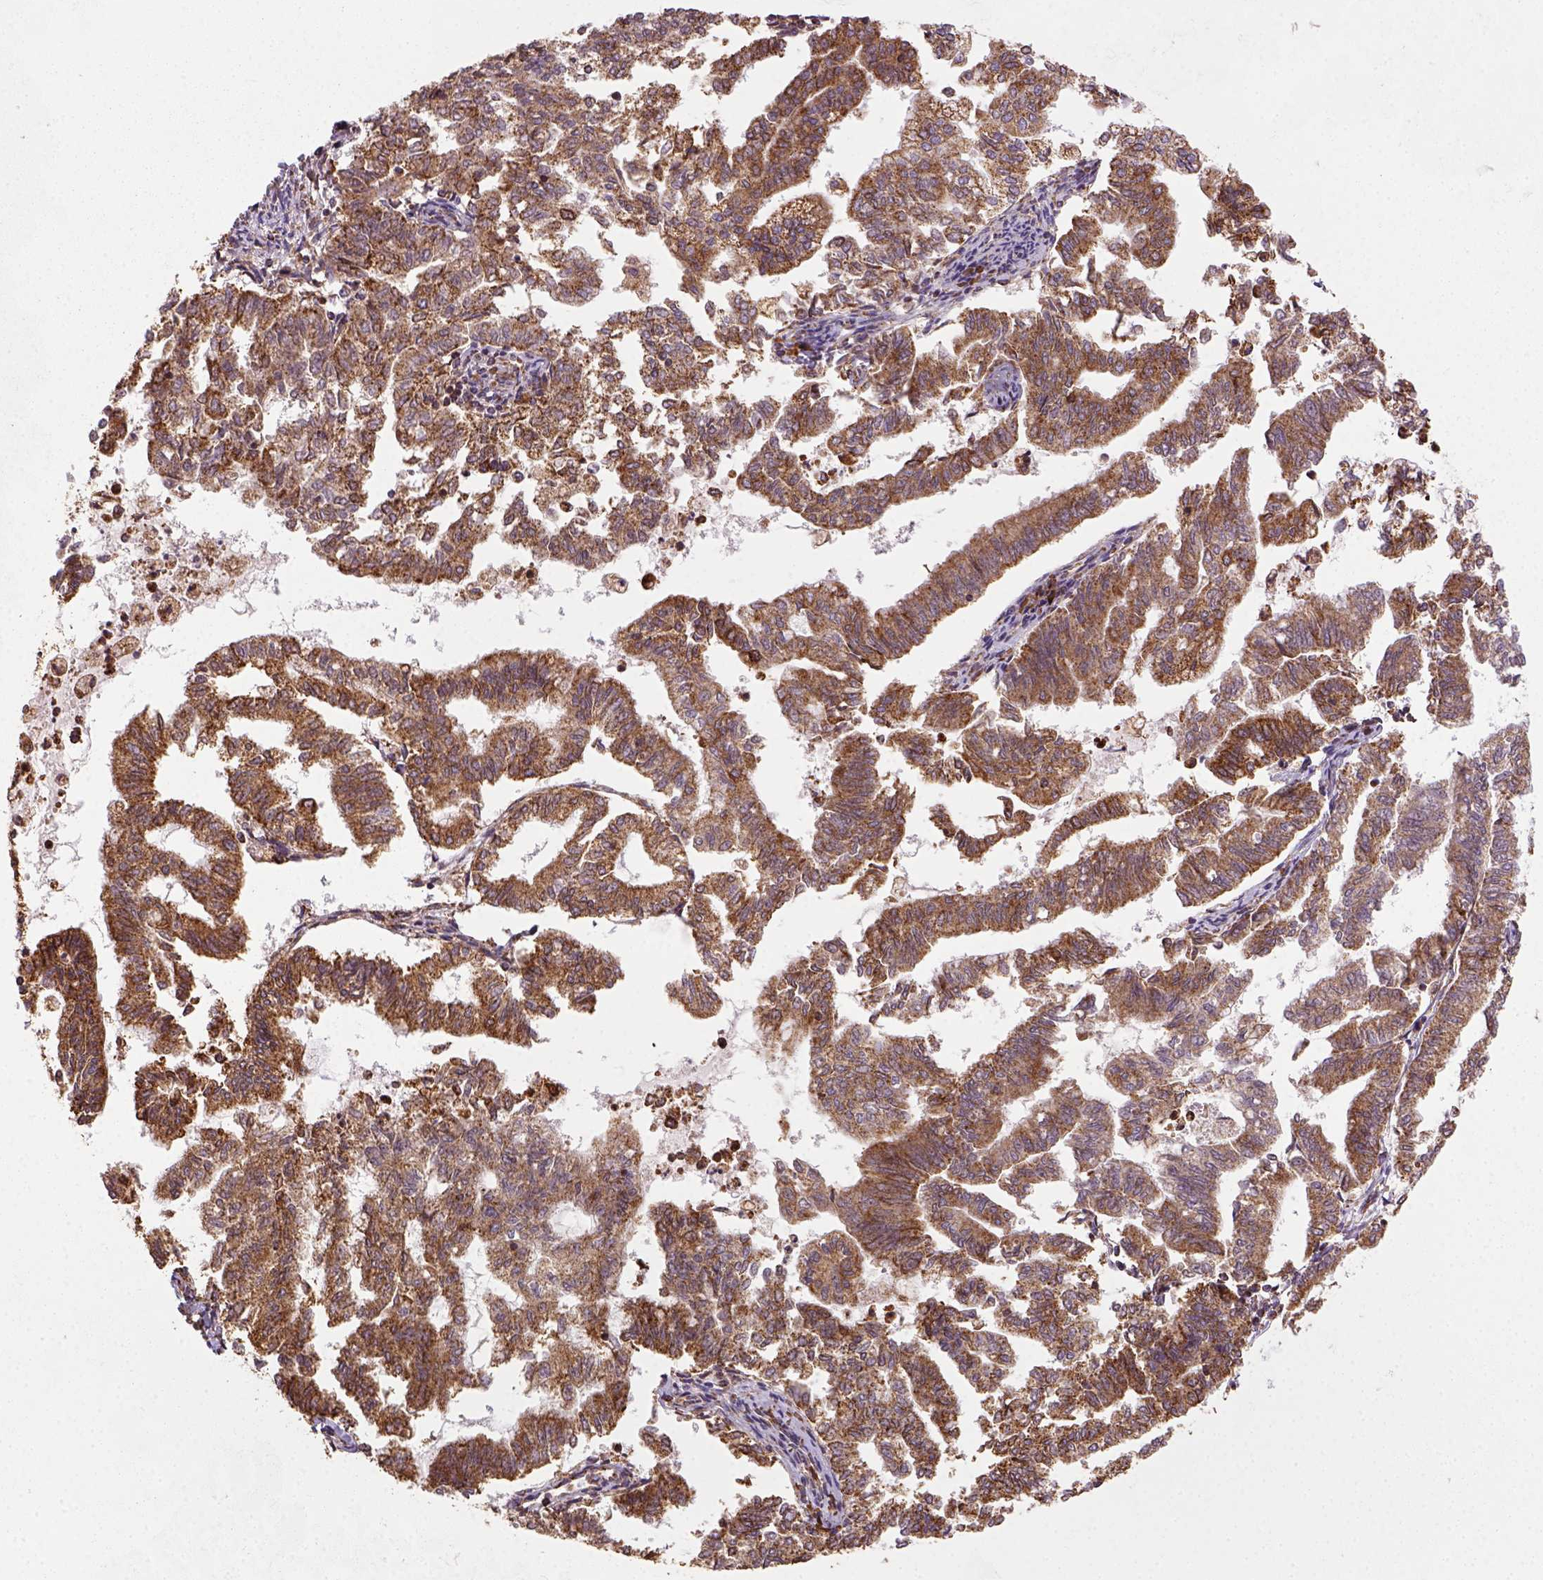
{"staining": {"intensity": "moderate", "quantity": ">75%", "location": "cytoplasmic/membranous"}, "tissue": "endometrial cancer", "cell_type": "Tumor cells", "image_type": "cancer", "snomed": [{"axis": "morphology", "description": "Adenocarcinoma, NOS"}, {"axis": "topography", "description": "Endometrium"}], "caption": "Protein staining of endometrial cancer tissue exhibits moderate cytoplasmic/membranous positivity in approximately >75% of tumor cells.", "gene": "MAPK8IP3", "patient": {"sex": "female", "age": 79}}